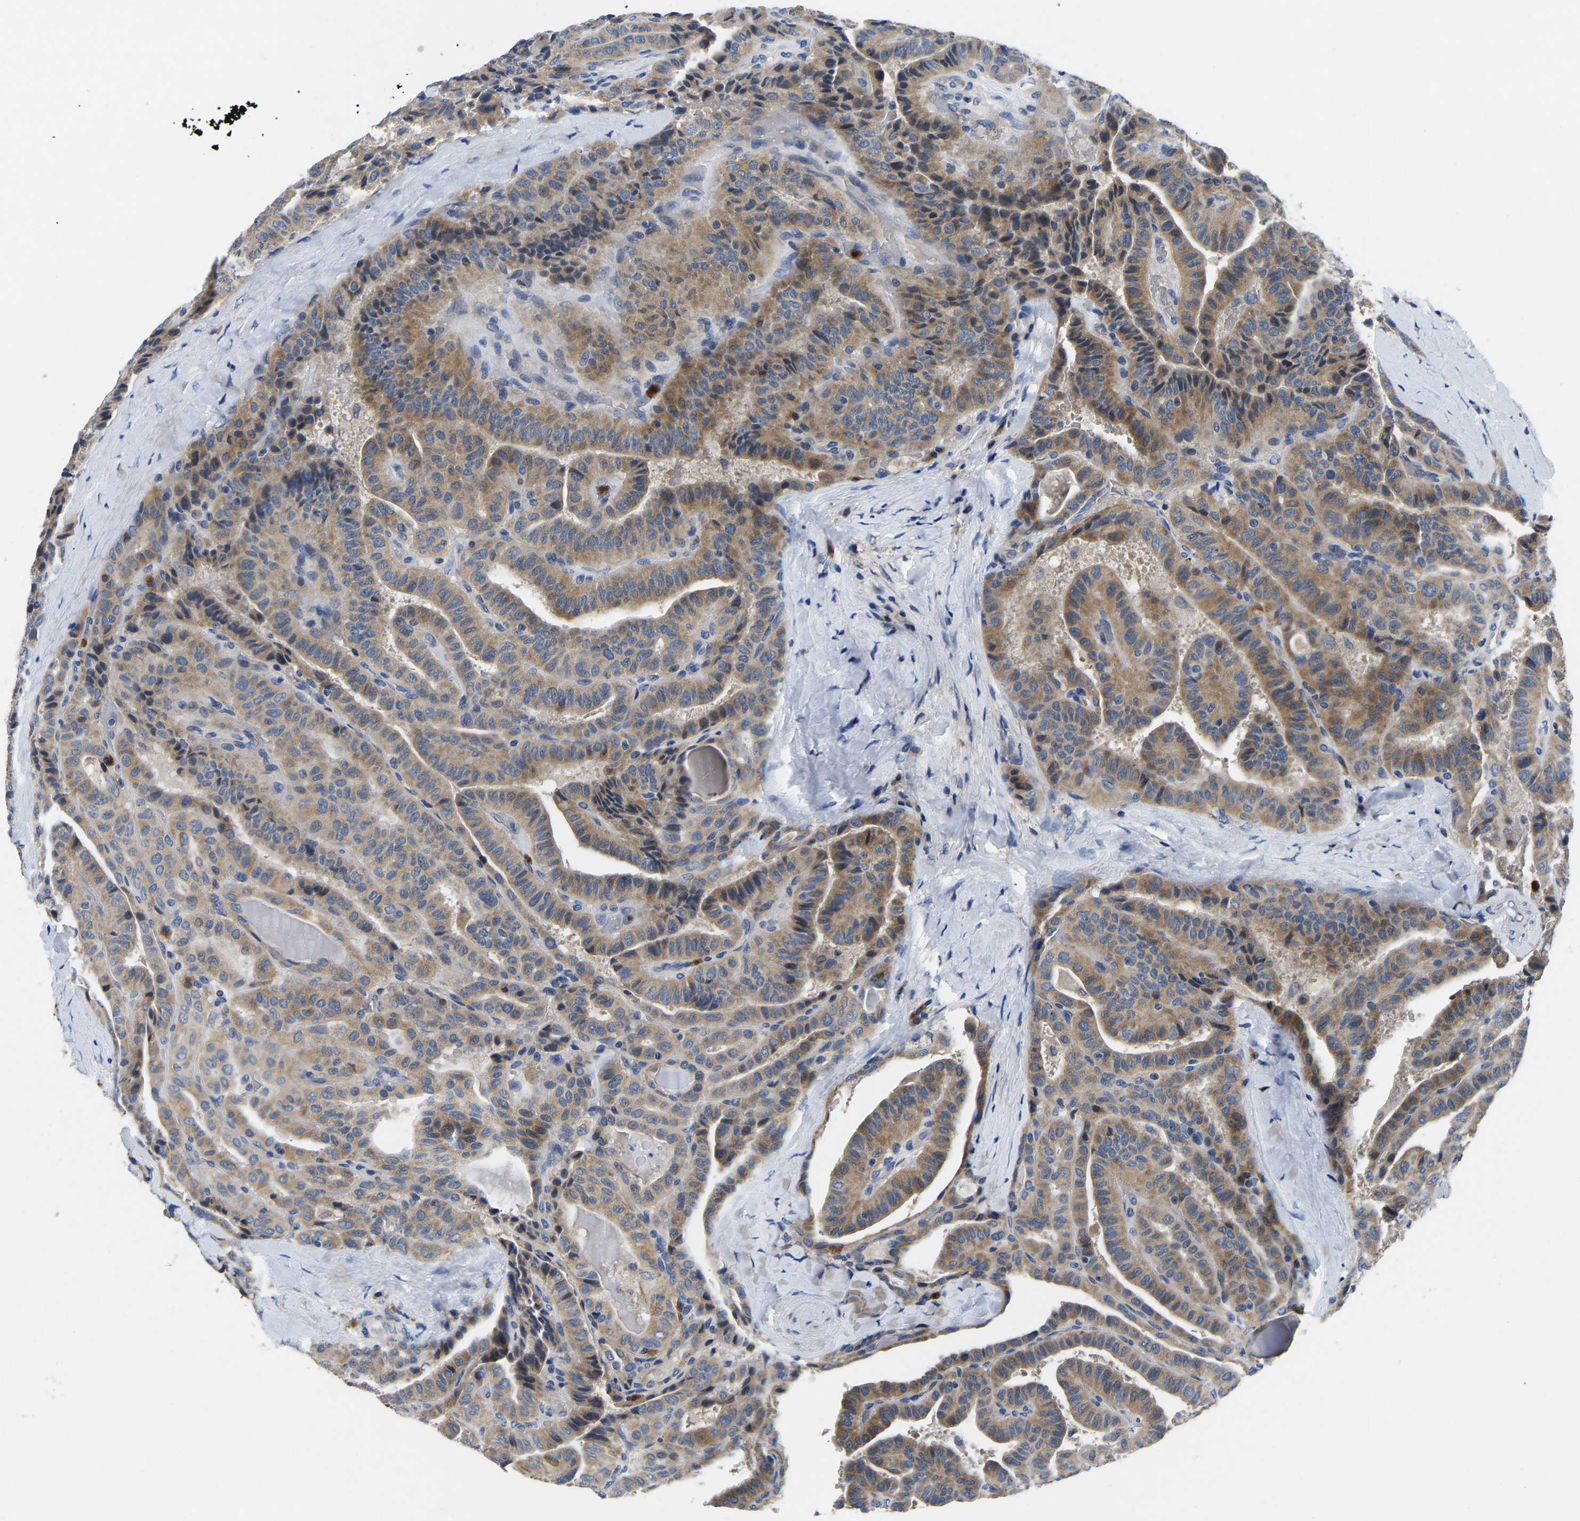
{"staining": {"intensity": "moderate", "quantity": ">75%", "location": "cytoplasmic/membranous"}, "tissue": "thyroid cancer", "cell_type": "Tumor cells", "image_type": "cancer", "snomed": [{"axis": "morphology", "description": "Papillary adenocarcinoma, NOS"}, {"axis": "topography", "description": "Thyroid gland"}], "caption": "An image of human papillary adenocarcinoma (thyroid) stained for a protein reveals moderate cytoplasmic/membranous brown staining in tumor cells.", "gene": "TOR1B", "patient": {"sex": "male", "age": 77}}